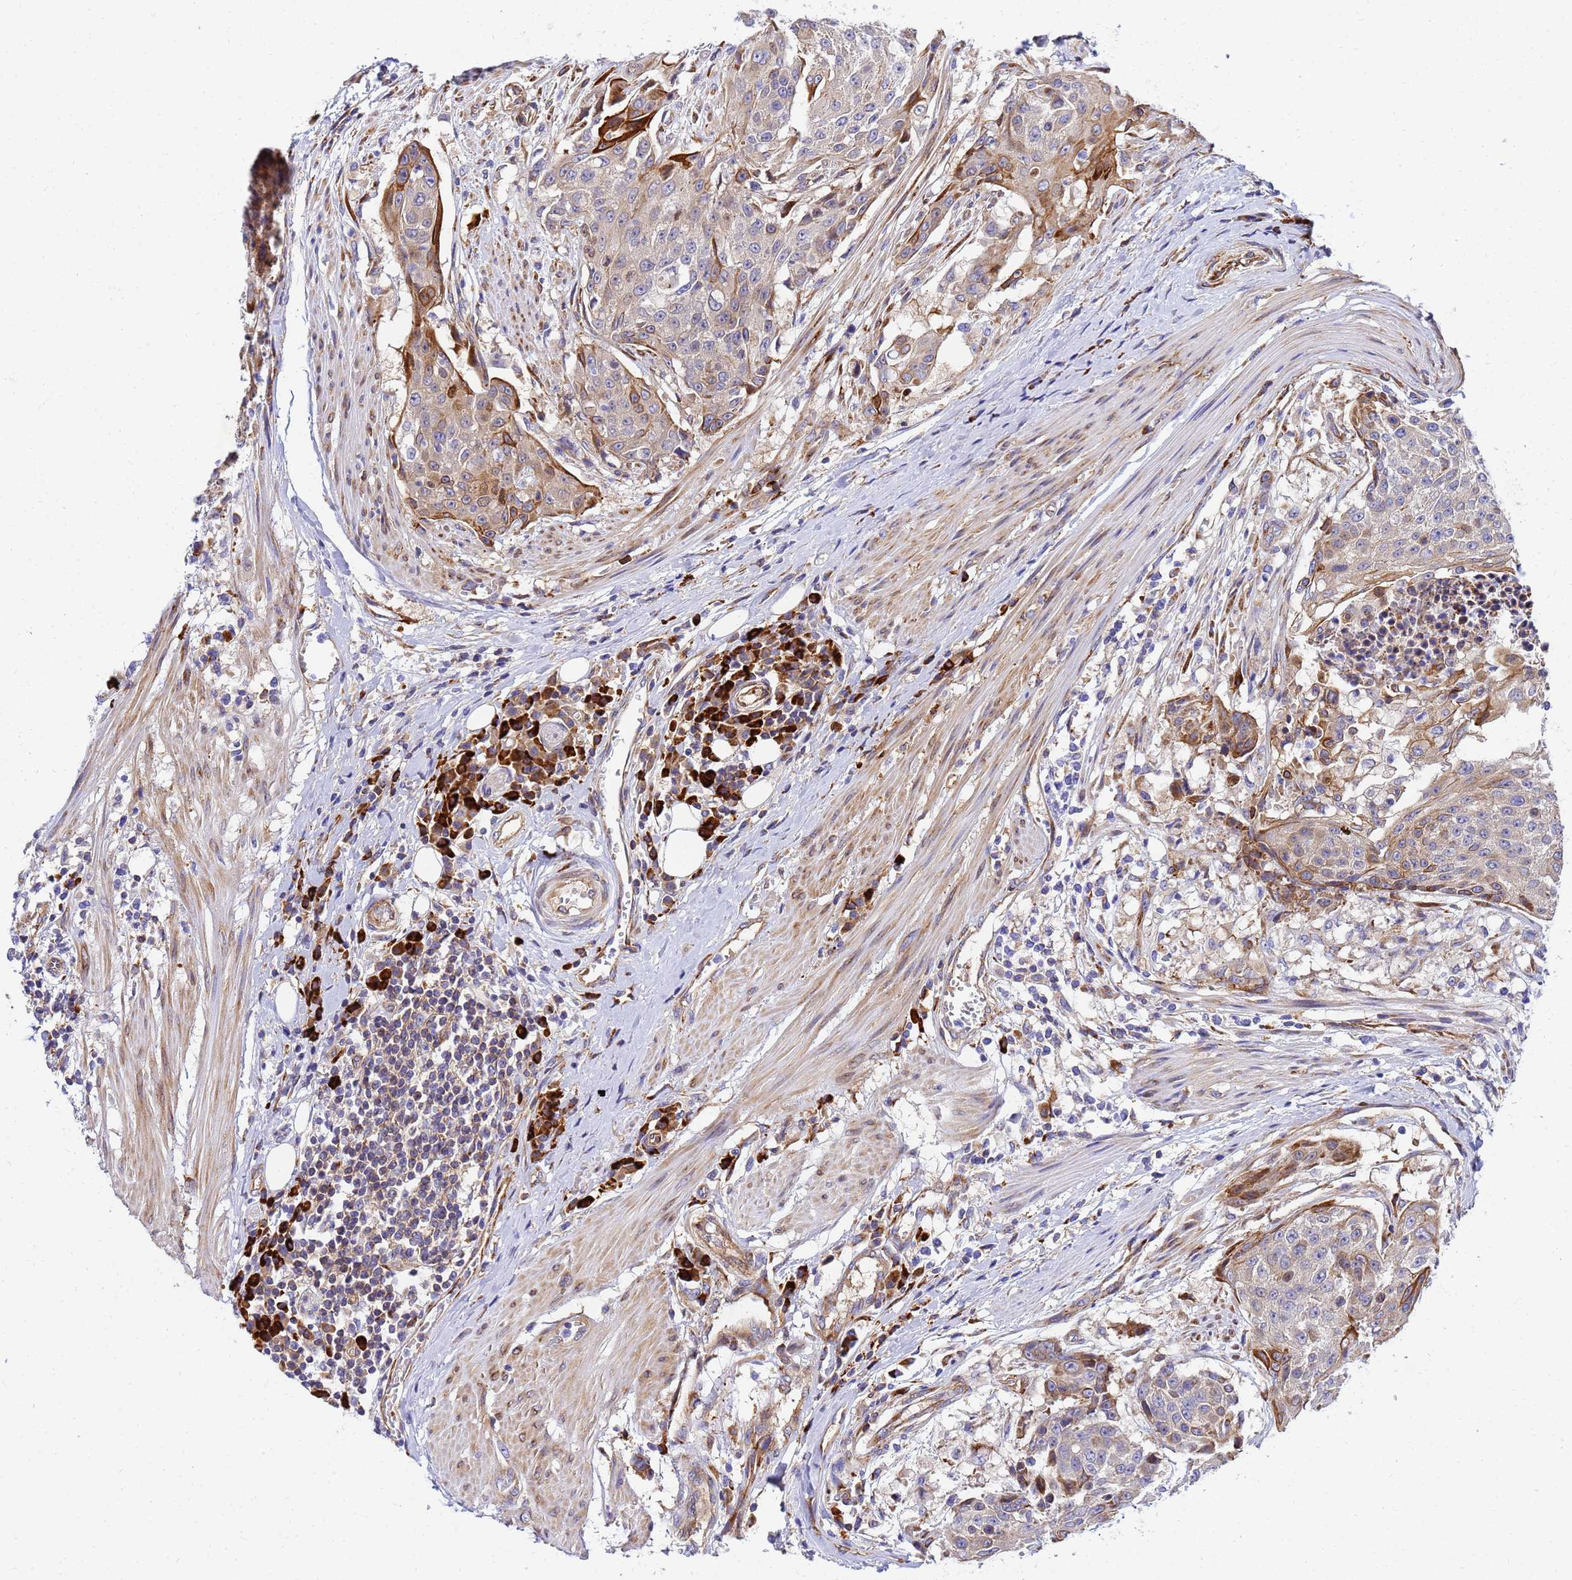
{"staining": {"intensity": "moderate", "quantity": "<25%", "location": "cytoplasmic/membranous"}, "tissue": "urothelial cancer", "cell_type": "Tumor cells", "image_type": "cancer", "snomed": [{"axis": "morphology", "description": "Urothelial carcinoma, High grade"}, {"axis": "topography", "description": "Urinary bladder"}], "caption": "DAB (3,3'-diaminobenzidine) immunohistochemical staining of urothelial carcinoma (high-grade) reveals moderate cytoplasmic/membranous protein expression in about <25% of tumor cells. Using DAB (brown) and hematoxylin (blue) stains, captured at high magnification using brightfield microscopy.", "gene": "POM121", "patient": {"sex": "female", "age": 63}}